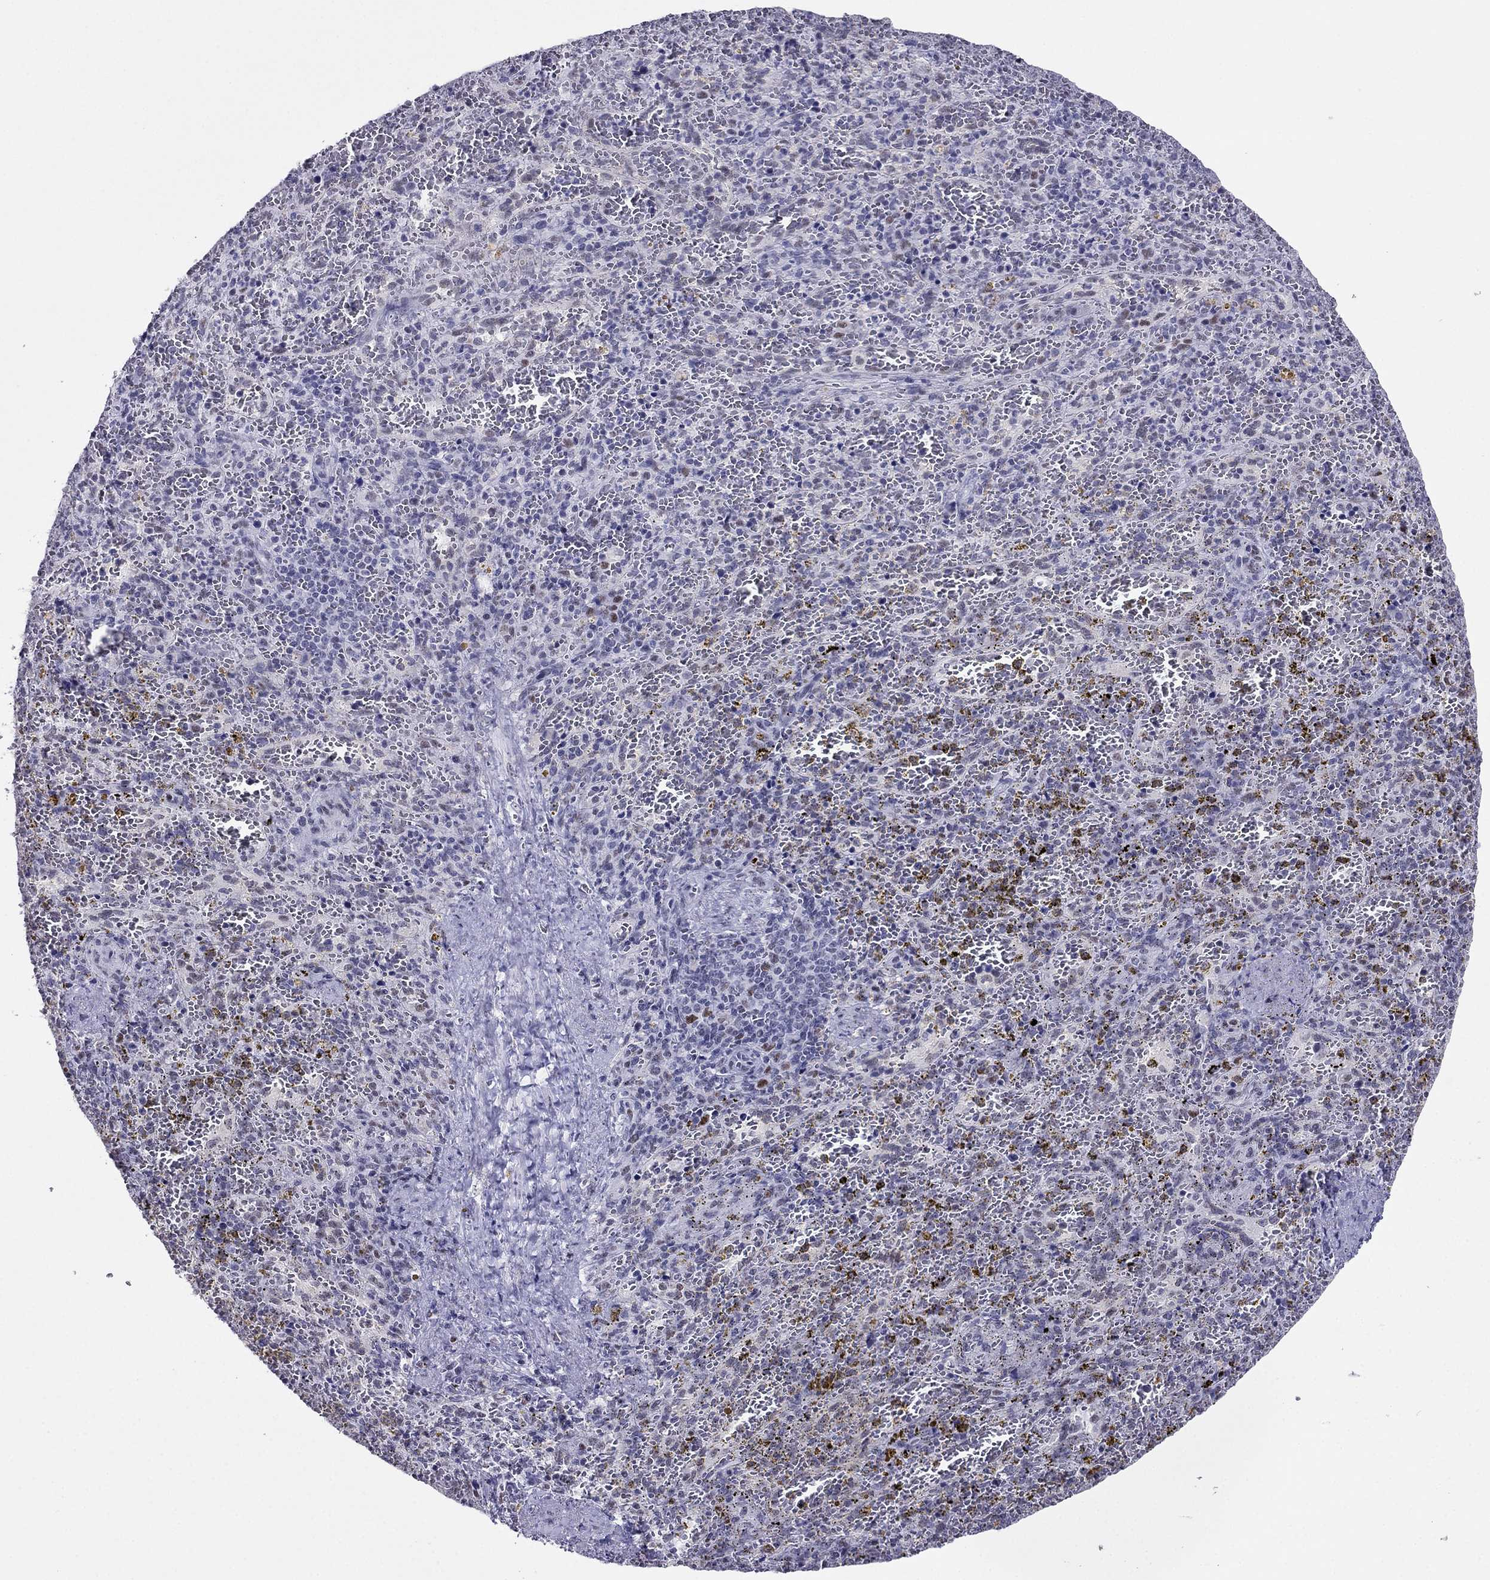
{"staining": {"intensity": "moderate", "quantity": "<25%", "location": "nuclear"}, "tissue": "spleen", "cell_type": "Cells in red pulp", "image_type": "normal", "snomed": [{"axis": "morphology", "description": "Normal tissue, NOS"}, {"axis": "topography", "description": "Spleen"}], "caption": "Immunohistochemistry (IHC) image of unremarkable spleen: spleen stained using immunohistochemistry (IHC) demonstrates low levels of moderate protein expression localized specifically in the nuclear of cells in red pulp, appearing as a nuclear brown color.", "gene": "PPM1G", "patient": {"sex": "female", "age": 50}}